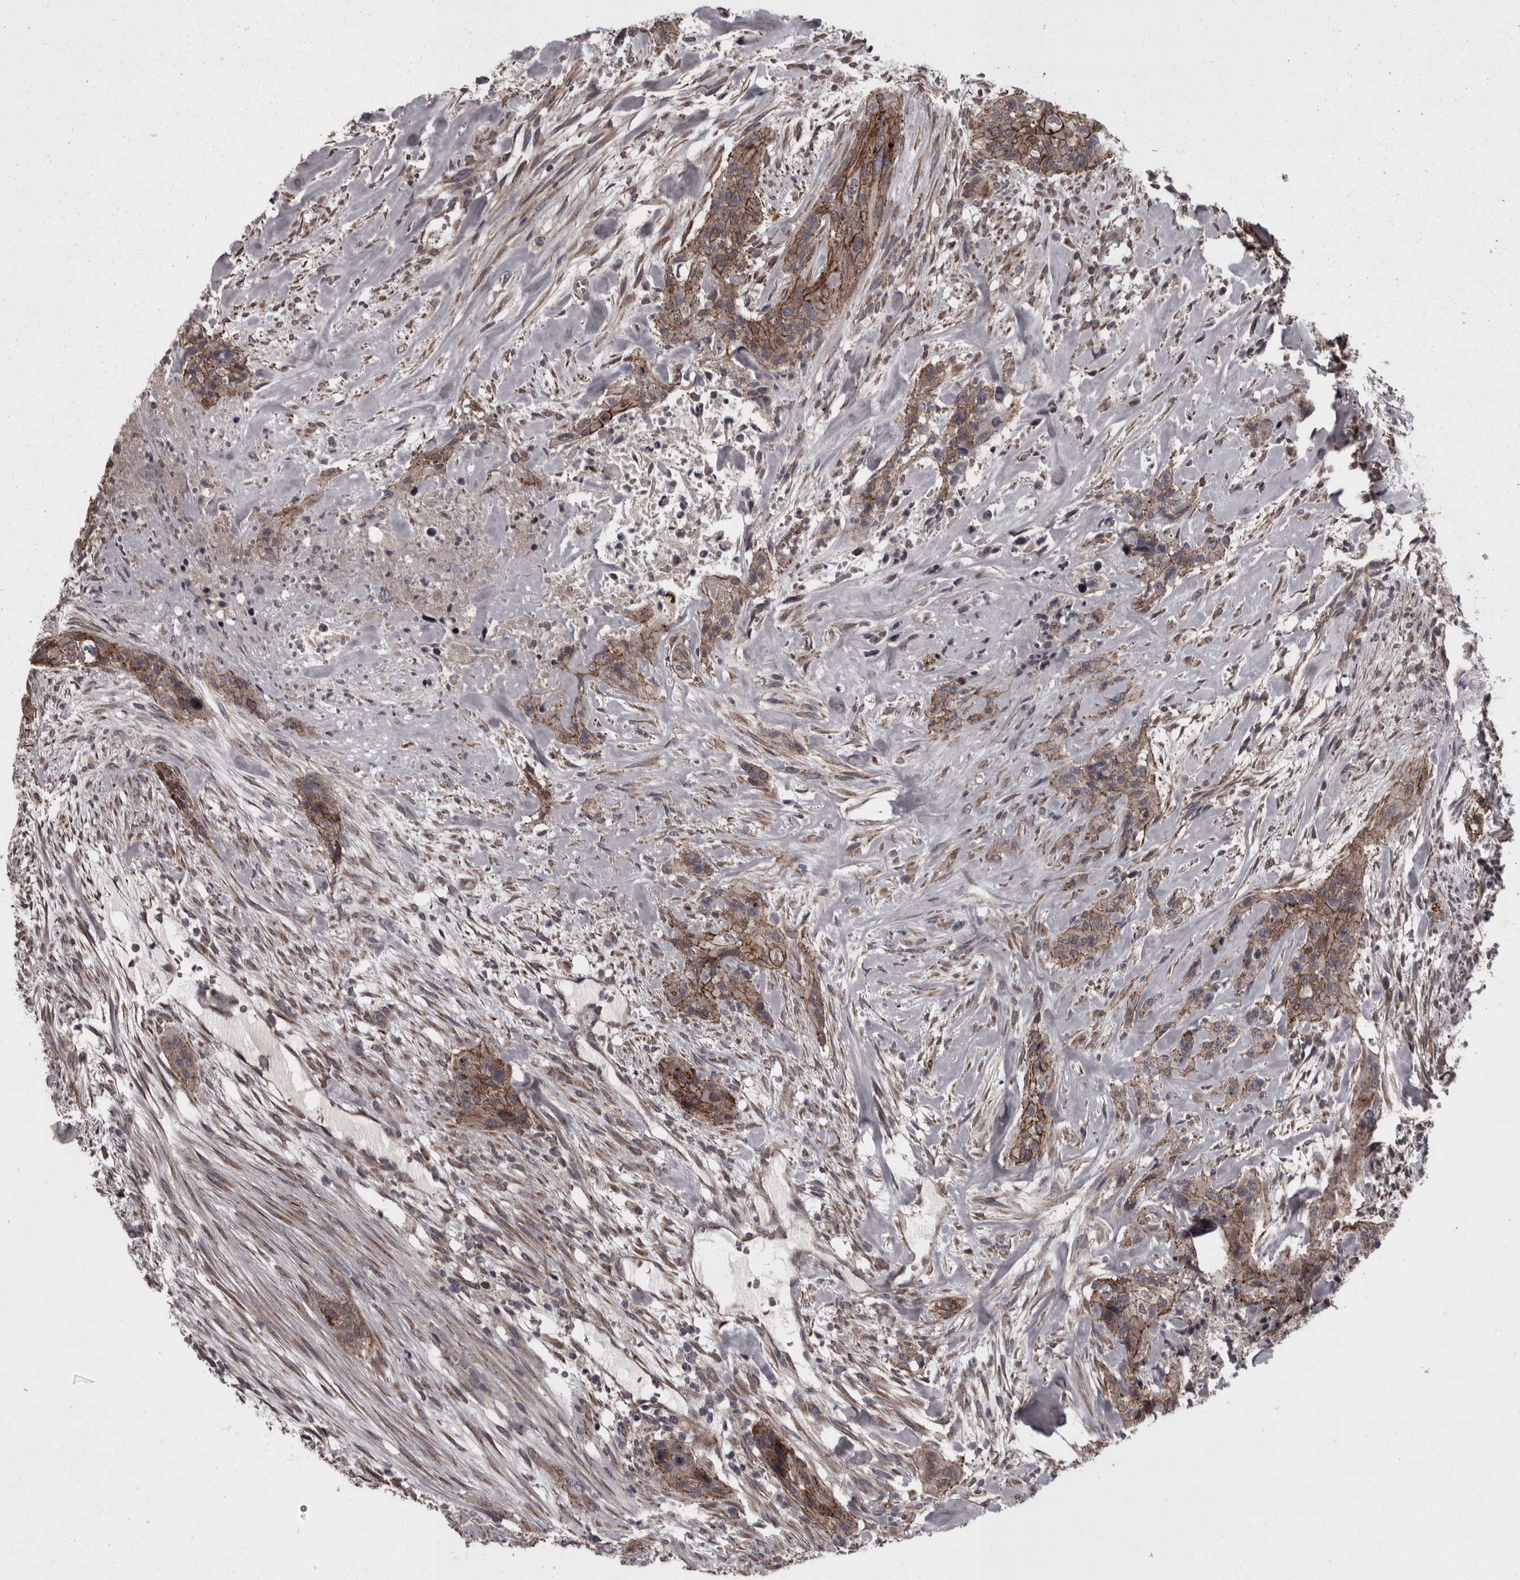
{"staining": {"intensity": "moderate", "quantity": ">75%", "location": "cytoplasmic/membranous"}, "tissue": "urothelial cancer", "cell_type": "Tumor cells", "image_type": "cancer", "snomed": [{"axis": "morphology", "description": "Urothelial carcinoma, High grade"}, {"axis": "topography", "description": "Urinary bladder"}], "caption": "Moderate cytoplasmic/membranous protein staining is appreciated in approximately >75% of tumor cells in urothelial carcinoma (high-grade).", "gene": "PCDH17", "patient": {"sex": "male", "age": 35}}